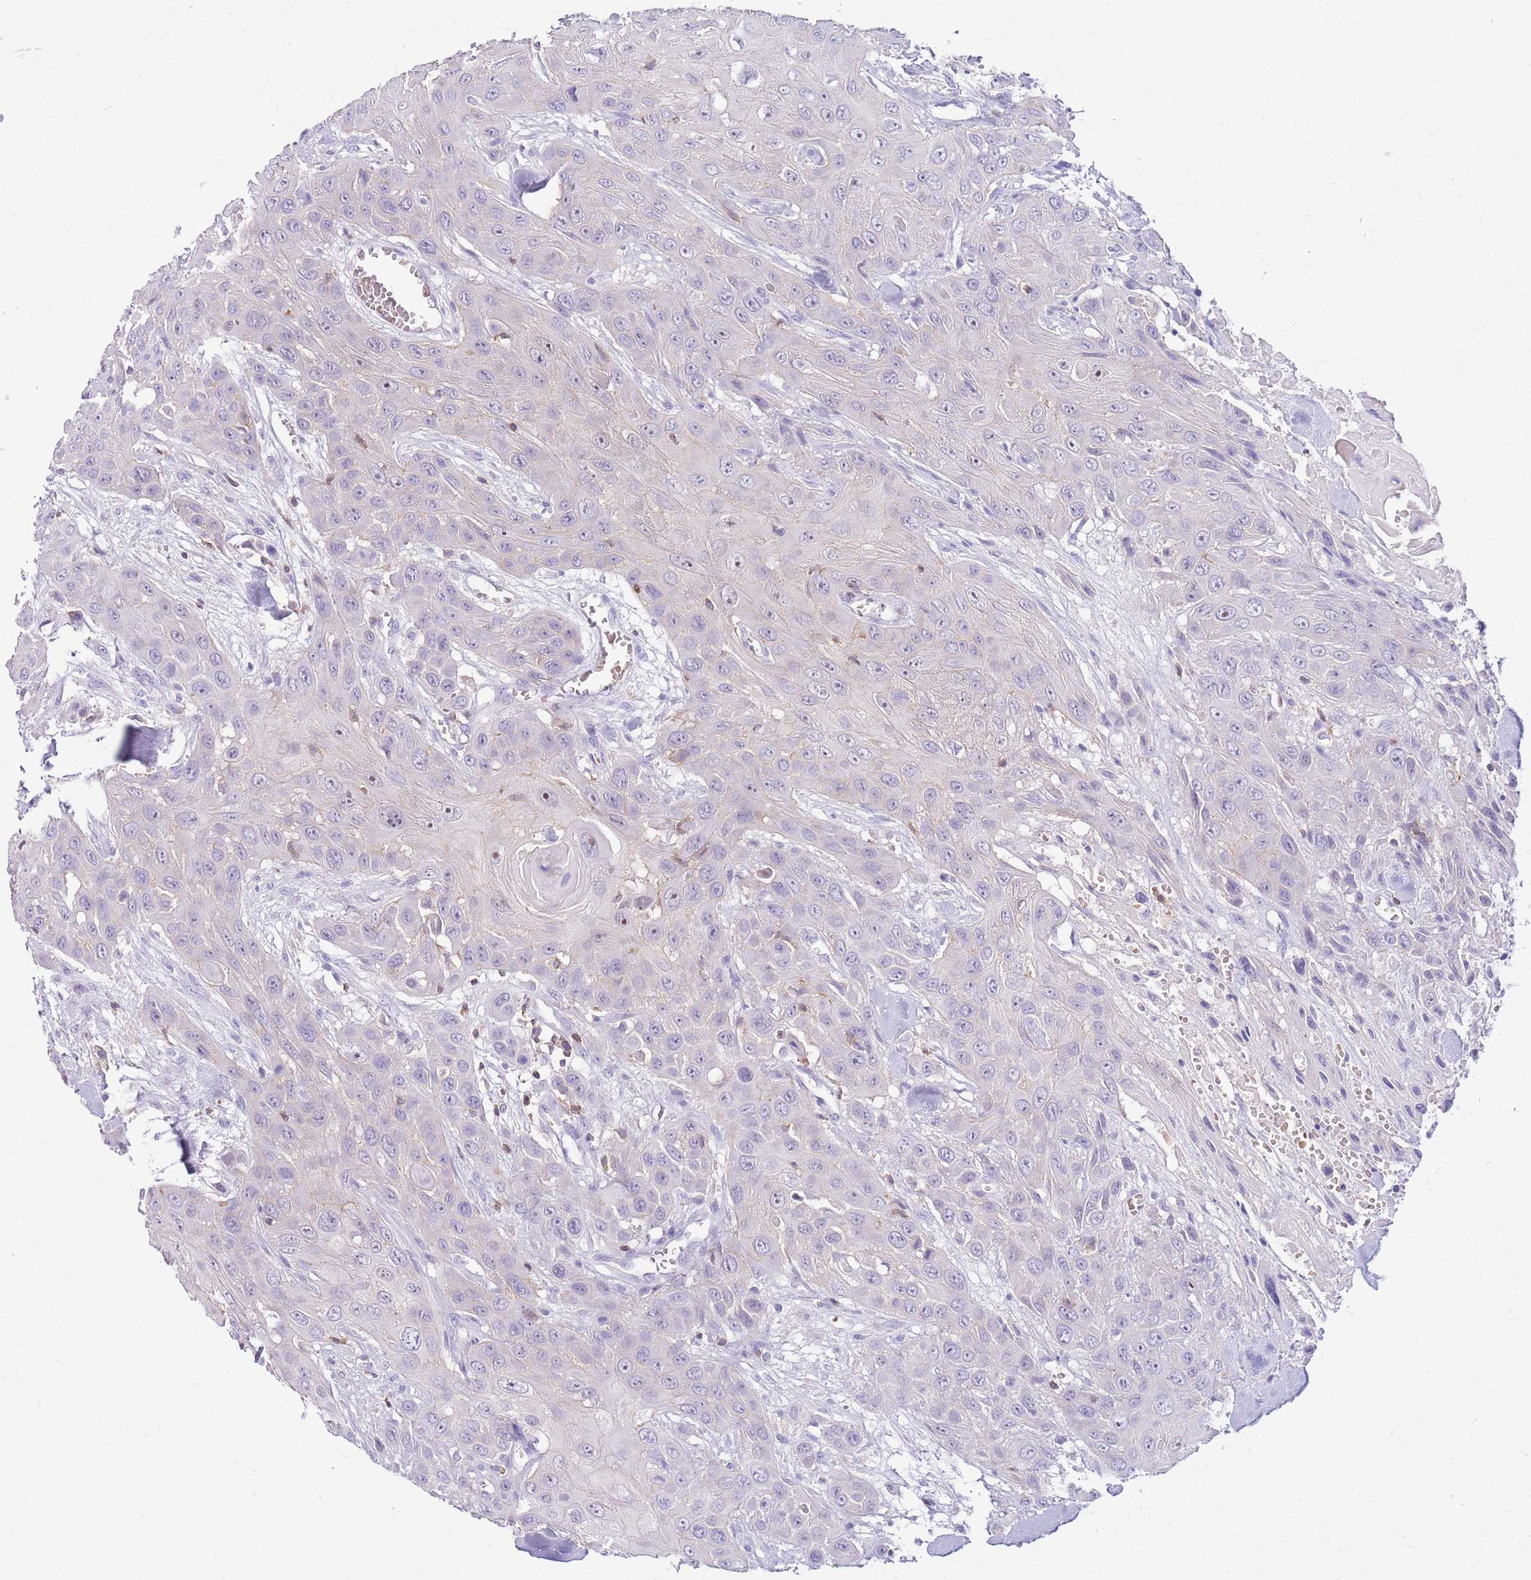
{"staining": {"intensity": "negative", "quantity": "none", "location": "none"}, "tissue": "head and neck cancer", "cell_type": "Tumor cells", "image_type": "cancer", "snomed": [{"axis": "morphology", "description": "Squamous cell carcinoma, NOS"}, {"axis": "topography", "description": "Head-Neck"}], "caption": "Human head and neck squamous cell carcinoma stained for a protein using immunohistochemistry (IHC) exhibits no positivity in tumor cells.", "gene": "OR4Q3", "patient": {"sex": "male", "age": 81}}